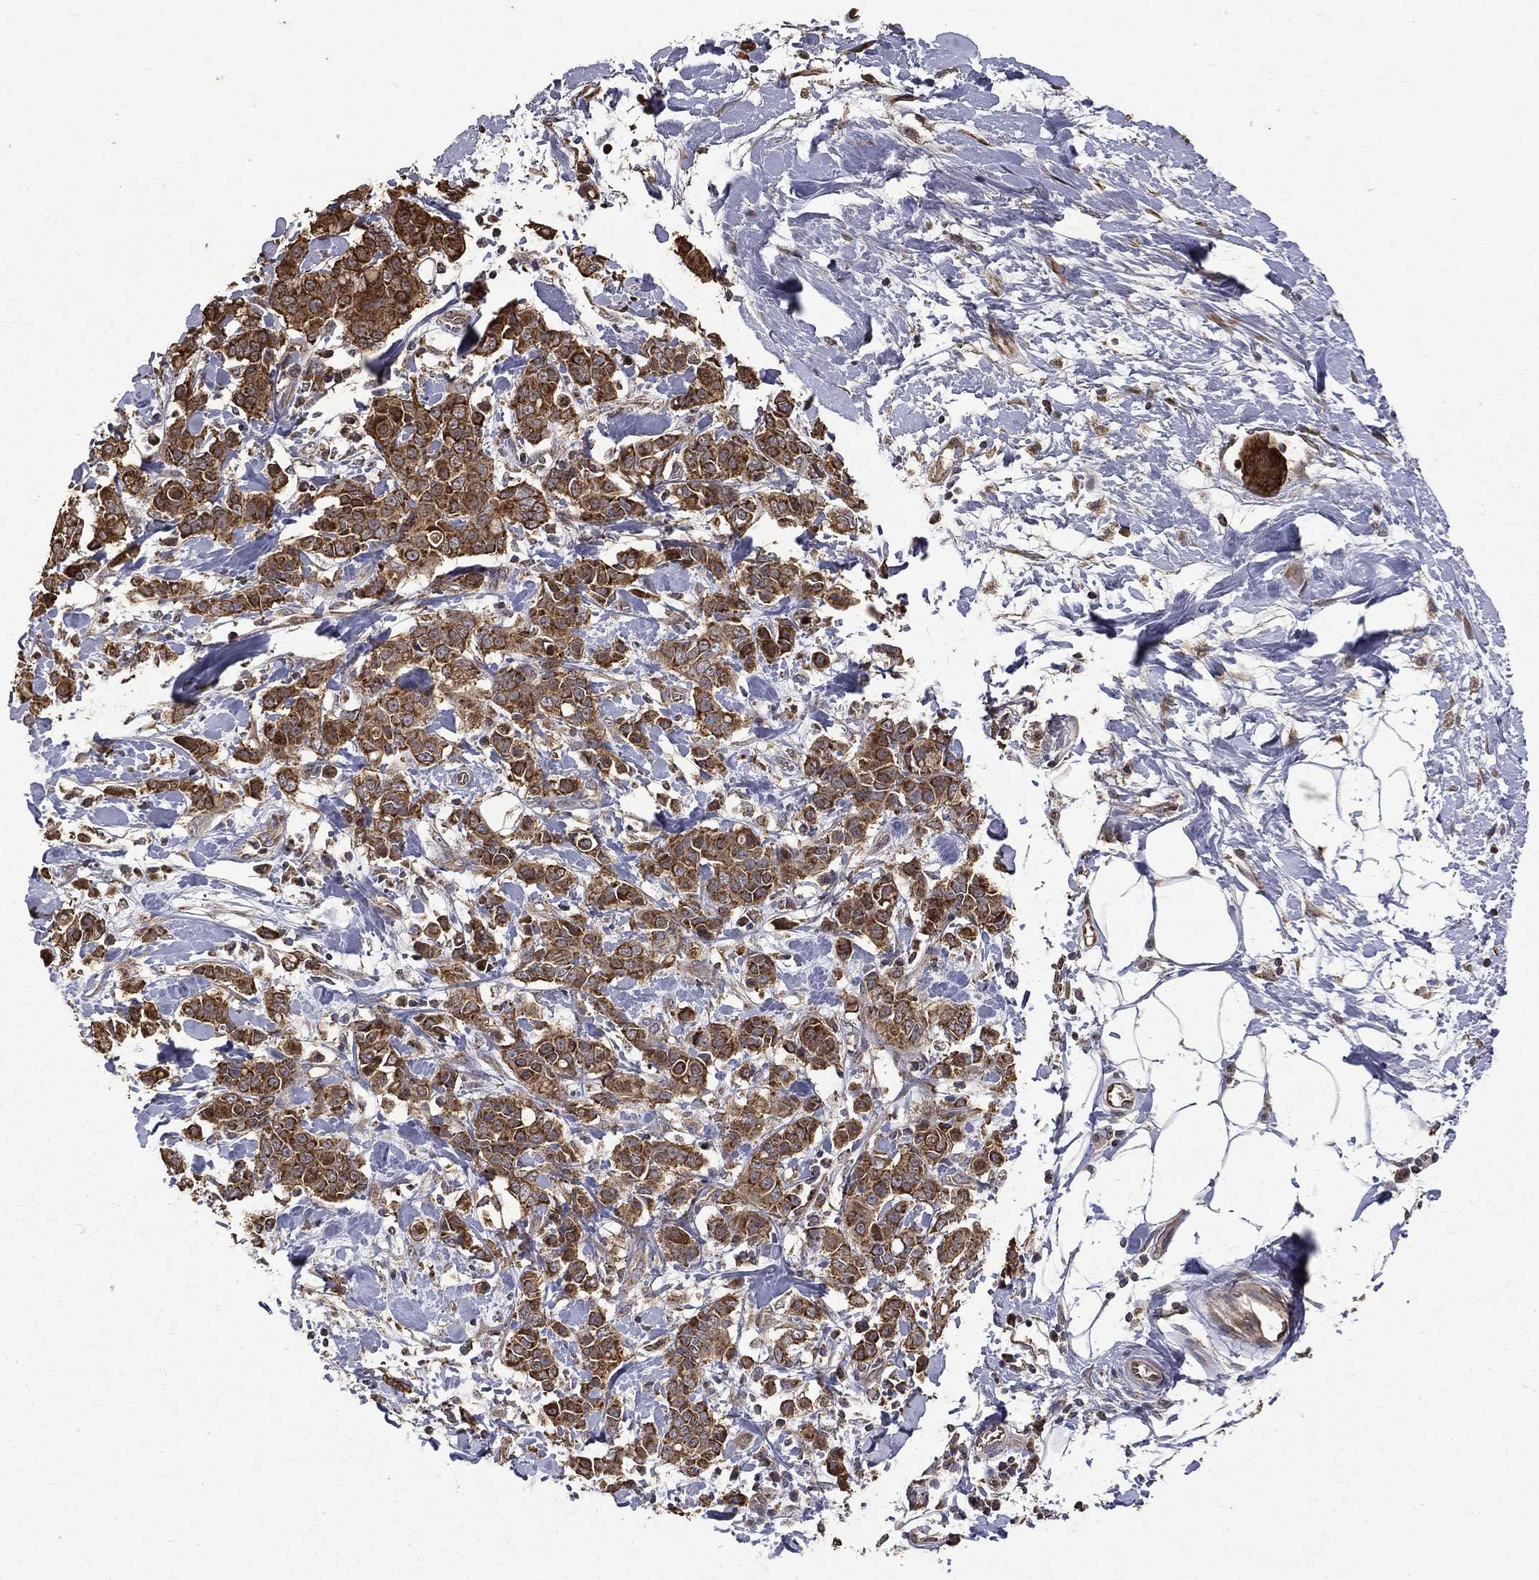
{"staining": {"intensity": "strong", "quantity": ">75%", "location": "cytoplasmic/membranous"}, "tissue": "breast cancer", "cell_type": "Tumor cells", "image_type": "cancer", "snomed": [{"axis": "morphology", "description": "Duct carcinoma"}, {"axis": "topography", "description": "Breast"}], "caption": "A micrograph of human breast cancer stained for a protein exhibits strong cytoplasmic/membranous brown staining in tumor cells. (DAB (3,3'-diaminobenzidine) IHC with brightfield microscopy, high magnification).", "gene": "RPGR", "patient": {"sex": "female", "age": 27}}